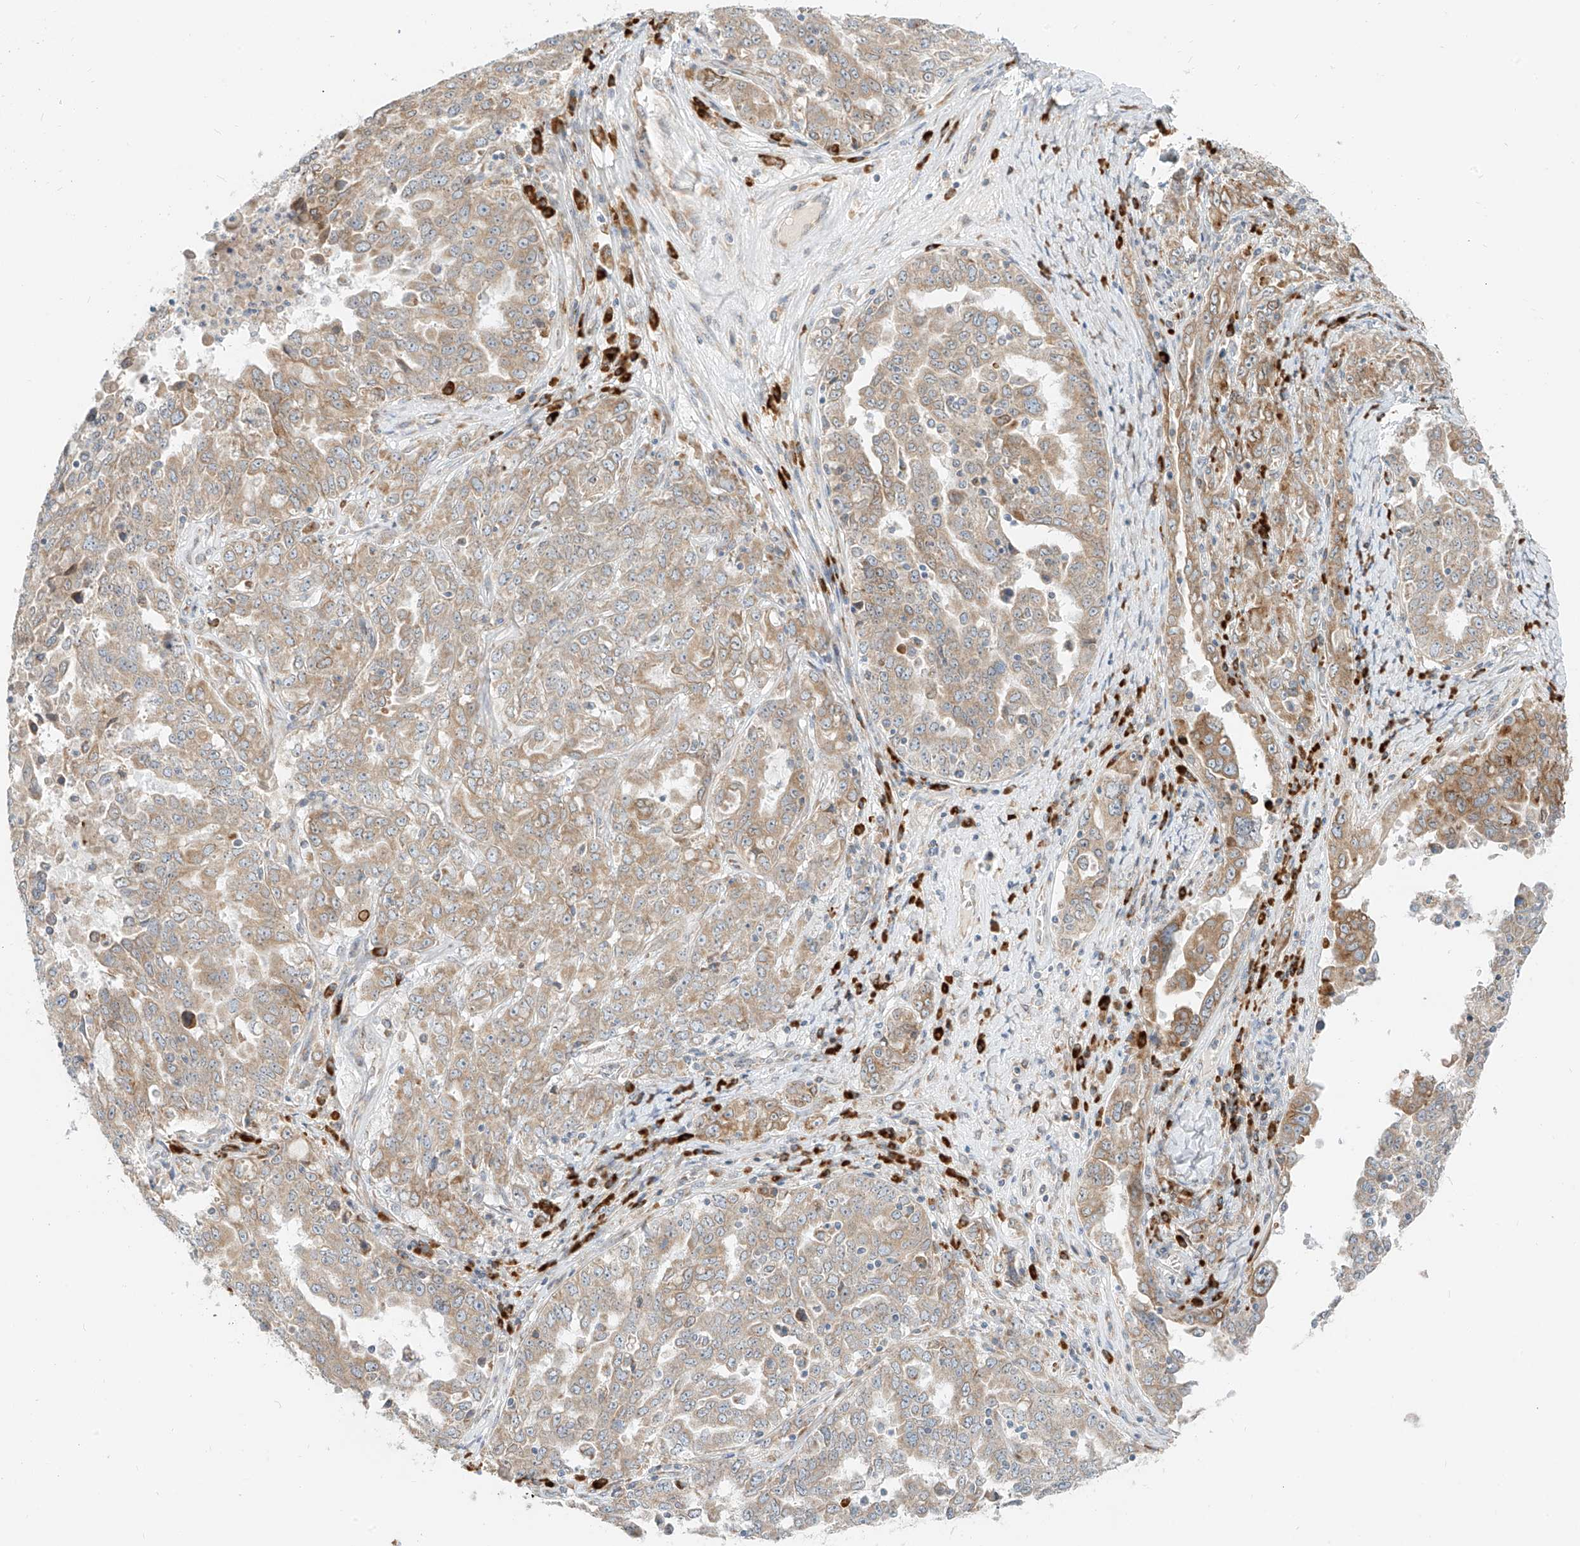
{"staining": {"intensity": "moderate", "quantity": ">75%", "location": "cytoplasmic/membranous"}, "tissue": "ovarian cancer", "cell_type": "Tumor cells", "image_type": "cancer", "snomed": [{"axis": "morphology", "description": "Carcinoma, endometroid"}, {"axis": "topography", "description": "Ovary"}], "caption": "IHC image of ovarian endometroid carcinoma stained for a protein (brown), which displays medium levels of moderate cytoplasmic/membranous expression in approximately >75% of tumor cells.", "gene": "STT3A", "patient": {"sex": "female", "age": 62}}